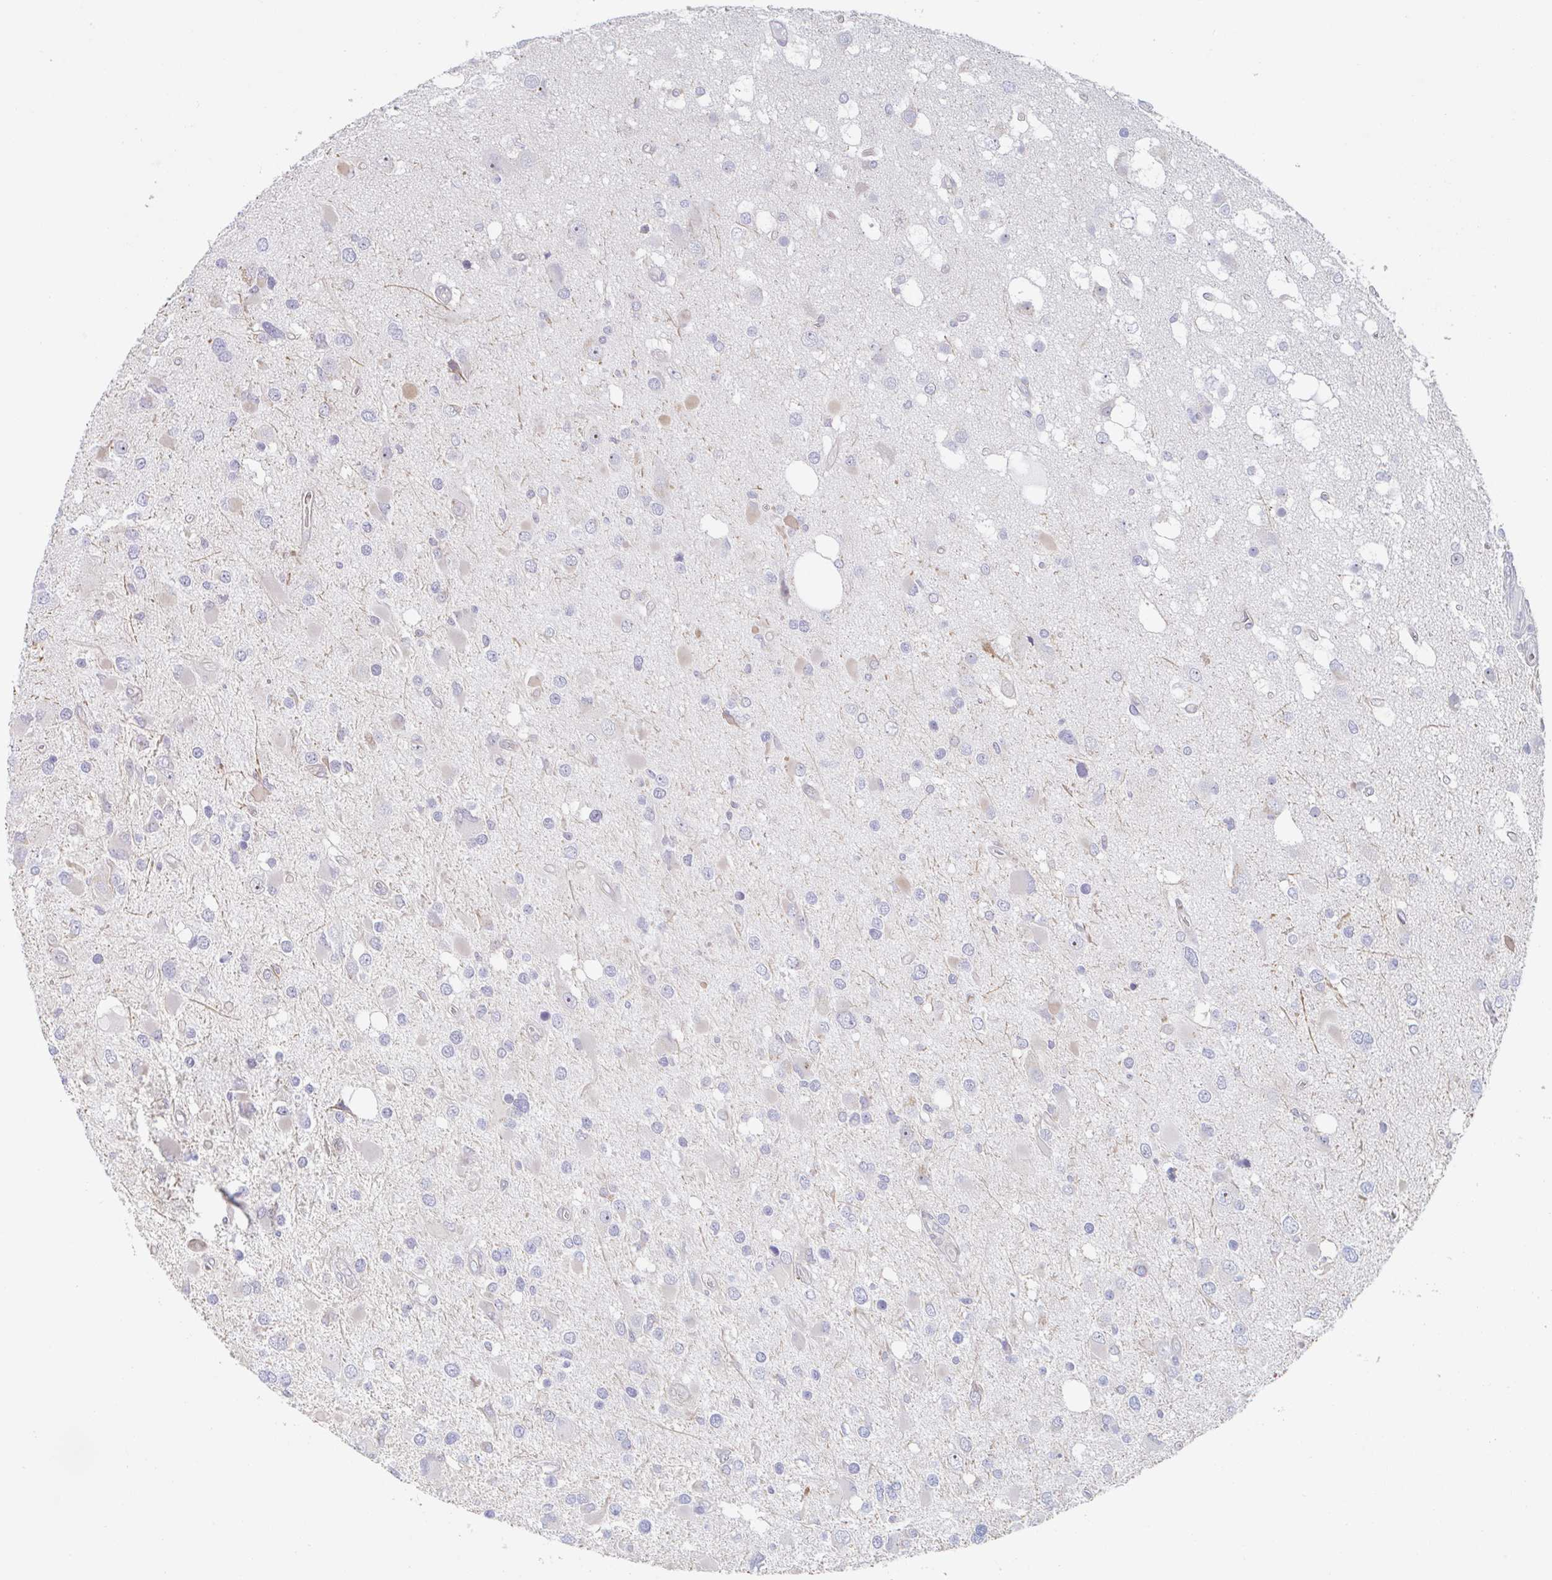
{"staining": {"intensity": "negative", "quantity": "none", "location": "none"}, "tissue": "glioma", "cell_type": "Tumor cells", "image_type": "cancer", "snomed": [{"axis": "morphology", "description": "Glioma, malignant, High grade"}, {"axis": "topography", "description": "Brain"}], "caption": "This is an immunohistochemistry (IHC) micrograph of human glioma. There is no staining in tumor cells.", "gene": "TRAPPC10", "patient": {"sex": "male", "age": 53}}